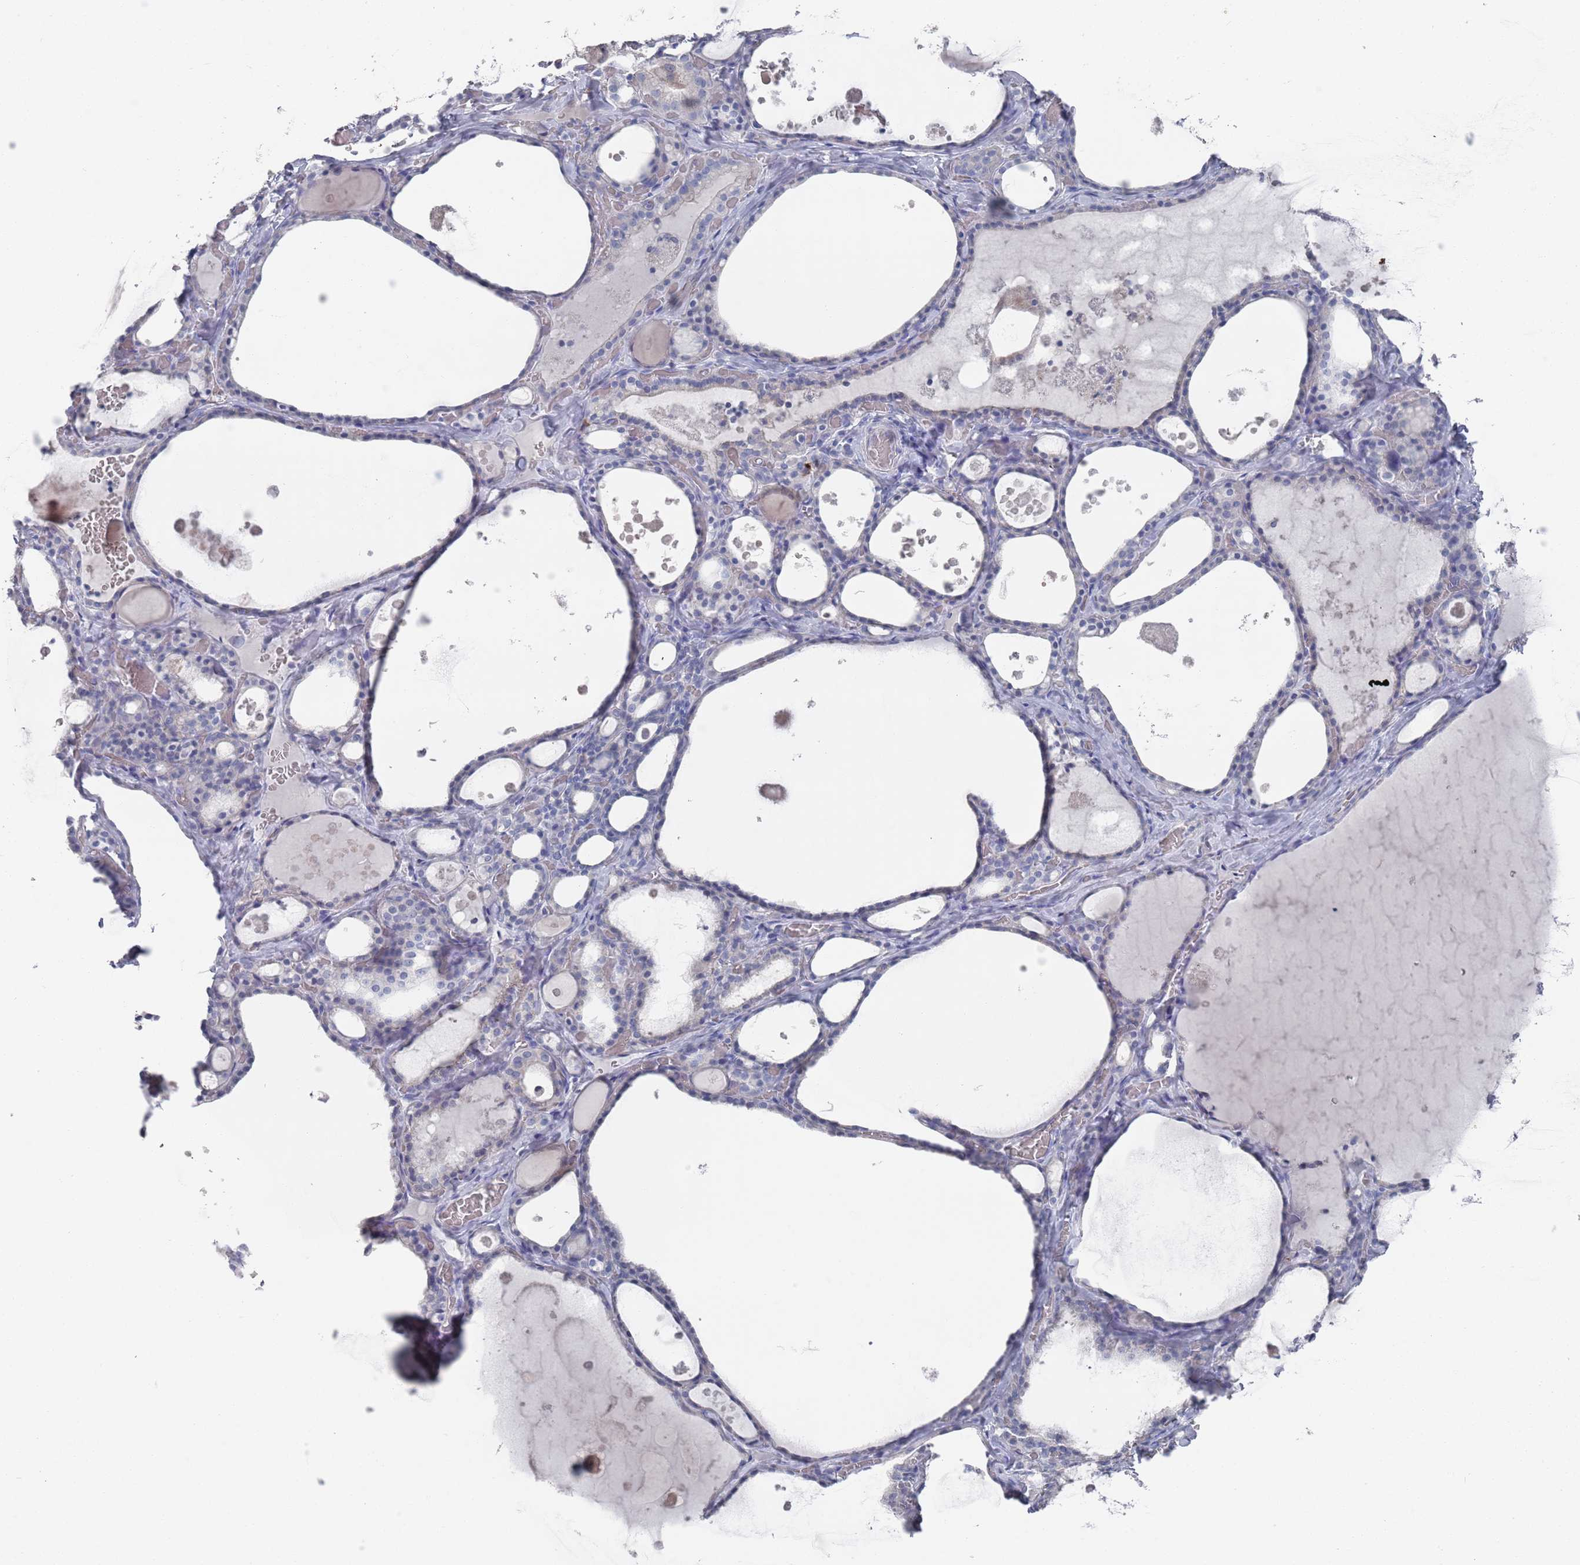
{"staining": {"intensity": "negative", "quantity": "none", "location": "none"}, "tissue": "thyroid gland", "cell_type": "Glandular cells", "image_type": "normal", "snomed": [{"axis": "morphology", "description": "Normal tissue, NOS"}, {"axis": "topography", "description": "Thyroid gland"}], "caption": "Immunohistochemistry (IHC) of normal human thyroid gland shows no staining in glandular cells.", "gene": "TMCO3", "patient": {"sex": "male", "age": 56}}